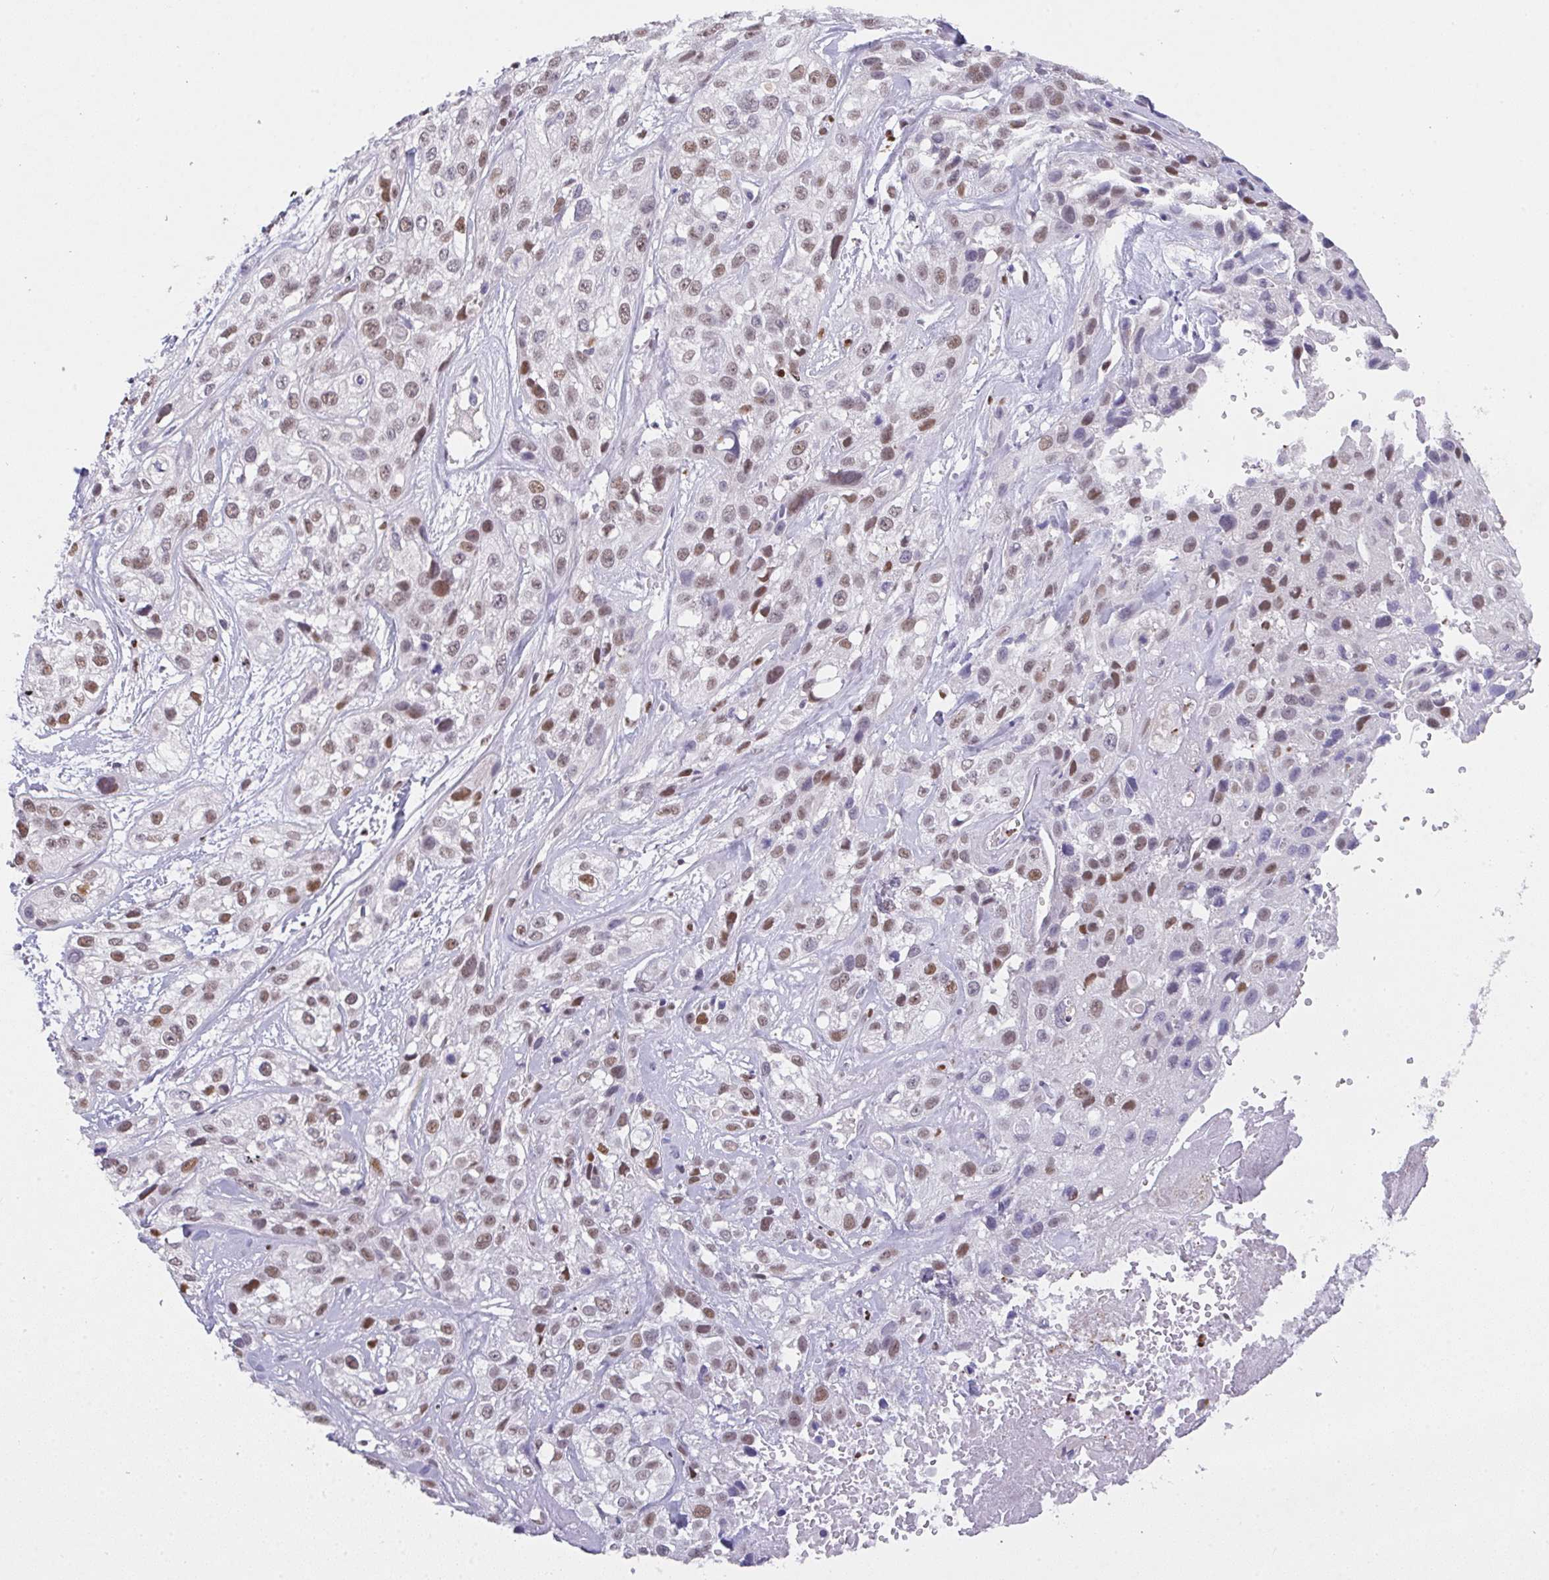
{"staining": {"intensity": "moderate", "quantity": ">75%", "location": "nuclear"}, "tissue": "skin cancer", "cell_type": "Tumor cells", "image_type": "cancer", "snomed": [{"axis": "morphology", "description": "Squamous cell carcinoma, NOS"}, {"axis": "topography", "description": "Skin"}], "caption": "Immunohistochemistry photomicrograph of skin squamous cell carcinoma stained for a protein (brown), which reveals medium levels of moderate nuclear expression in about >75% of tumor cells.", "gene": "BBX", "patient": {"sex": "male", "age": 82}}